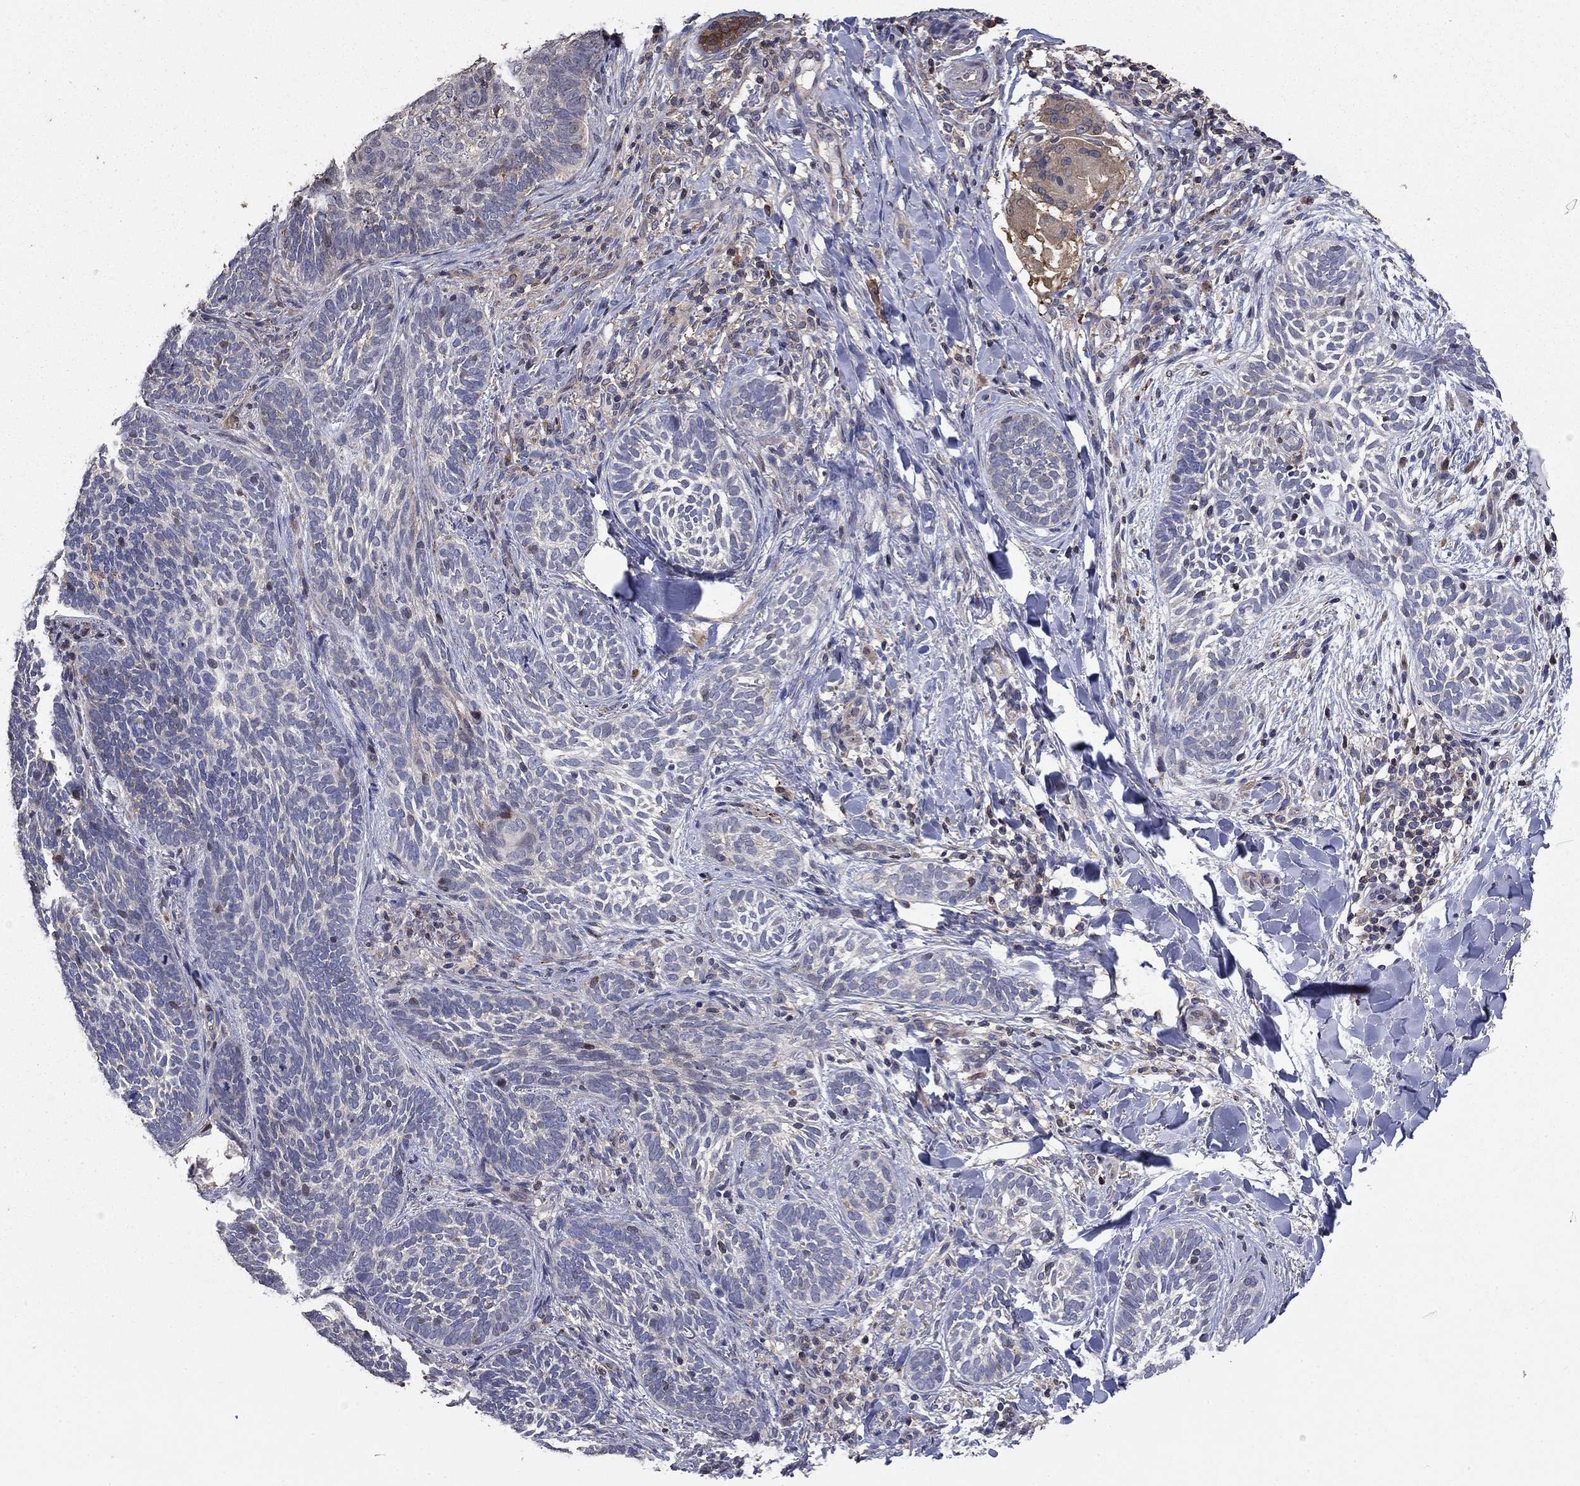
{"staining": {"intensity": "negative", "quantity": "none", "location": "none"}, "tissue": "skin cancer", "cell_type": "Tumor cells", "image_type": "cancer", "snomed": [{"axis": "morphology", "description": "Normal tissue, NOS"}, {"axis": "morphology", "description": "Basal cell carcinoma"}, {"axis": "topography", "description": "Skin"}], "caption": "High power microscopy micrograph of an IHC histopathology image of basal cell carcinoma (skin), revealing no significant staining in tumor cells.", "gene": "DVL1", "patient": {"sex": "male", "age": 46}}